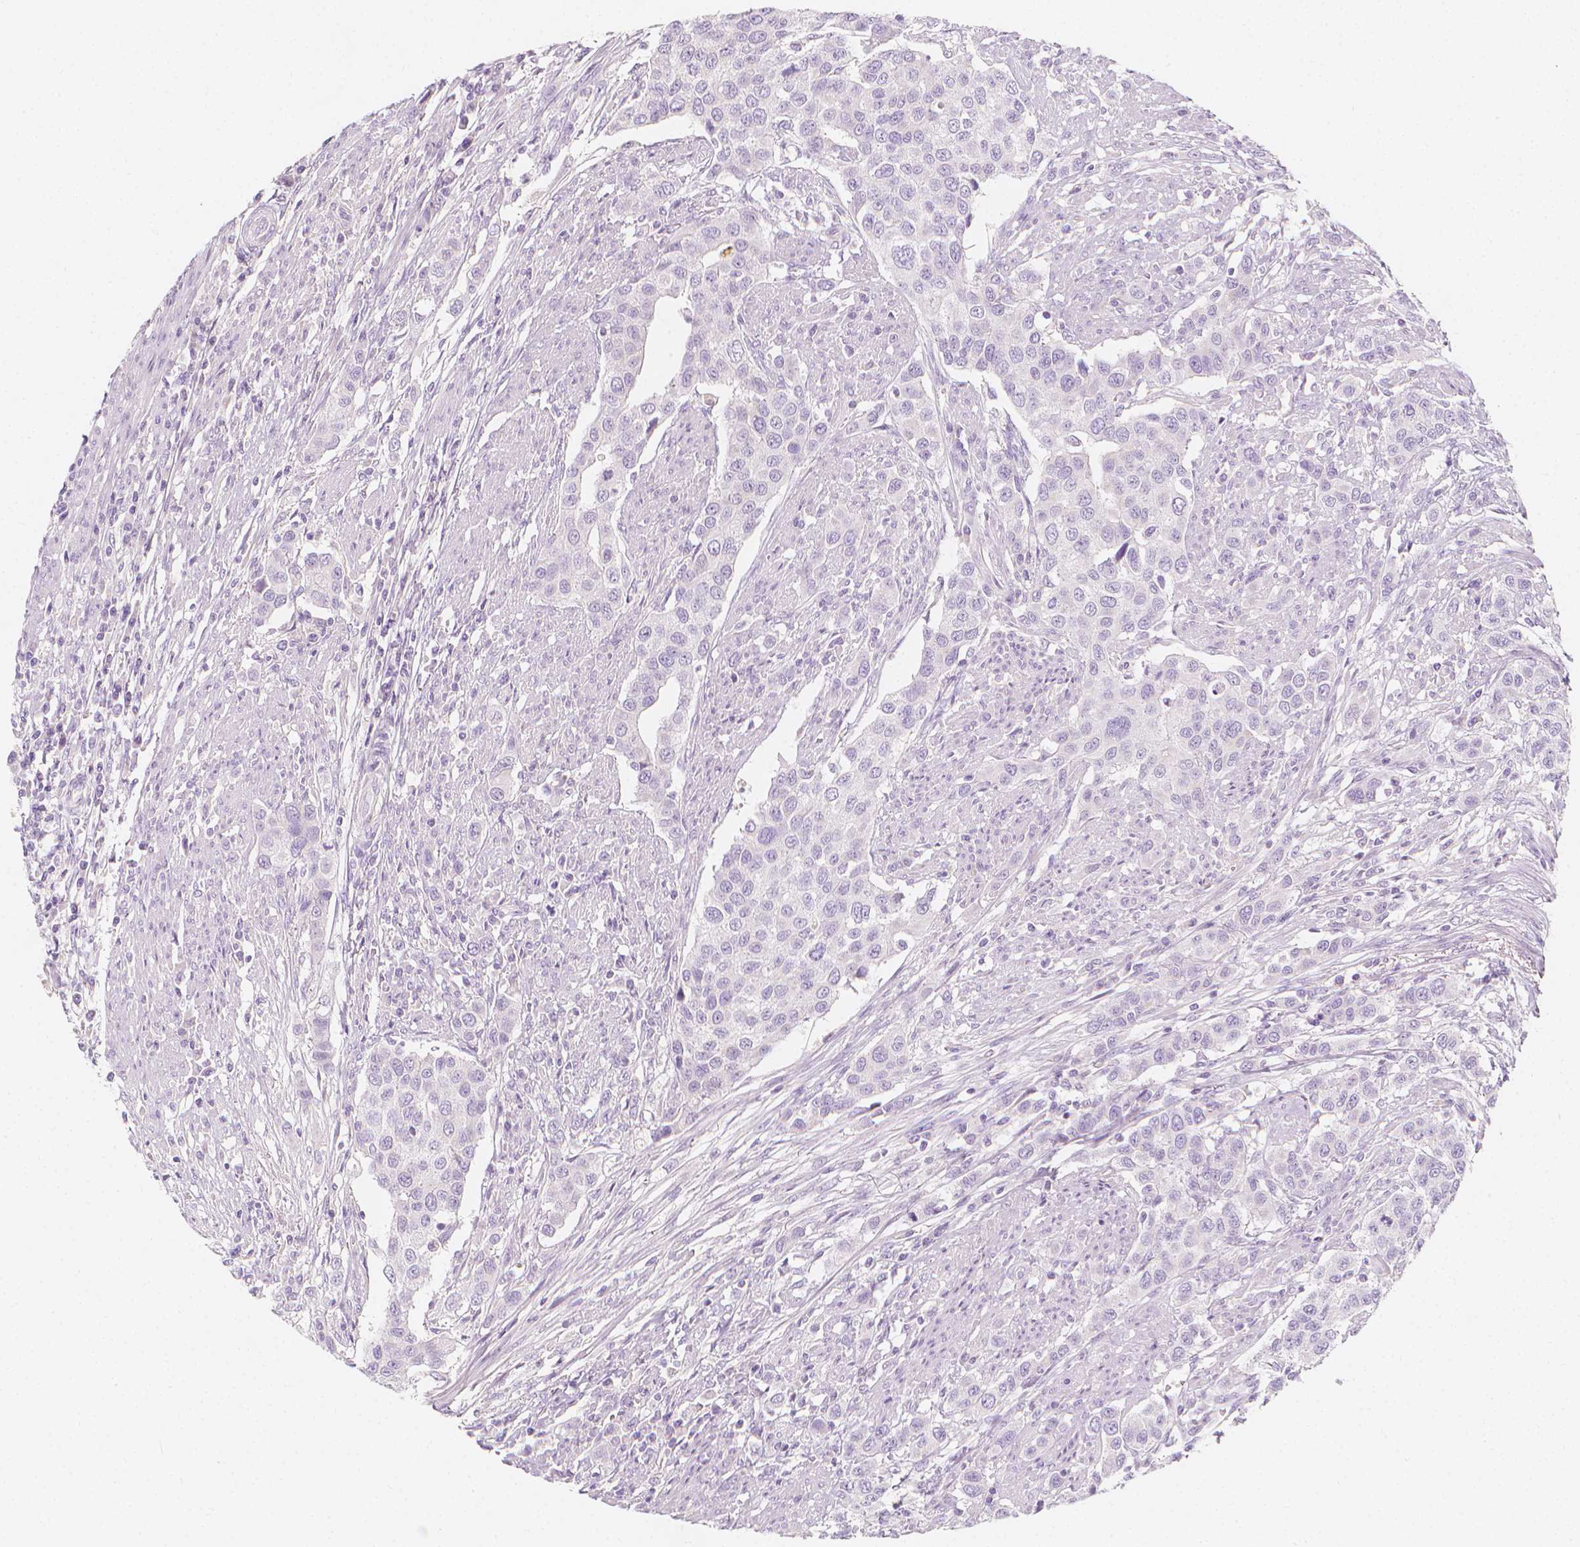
{"staining": {"intensity": "negative", "quantity": "none", "location": "none"}, "tissue": "urothelial cancer", "cell_type": "Tumor cells", "image_type": "cancer", "snomed": [{"axis": "morphology", "description": "Urothelial carcinoma, High grade"}, {"axis": "topography", "description": "Urinary bladder"}], "caption": "High power microscopy photomicrograph of an immunohistochemistry (IHC) micrograph of urothelial carcinoma (high-grade), revealing no significant positivity in tumor cells.", "gene": "RBFOX1", "patient": {"sex": "female", "age": 58}}